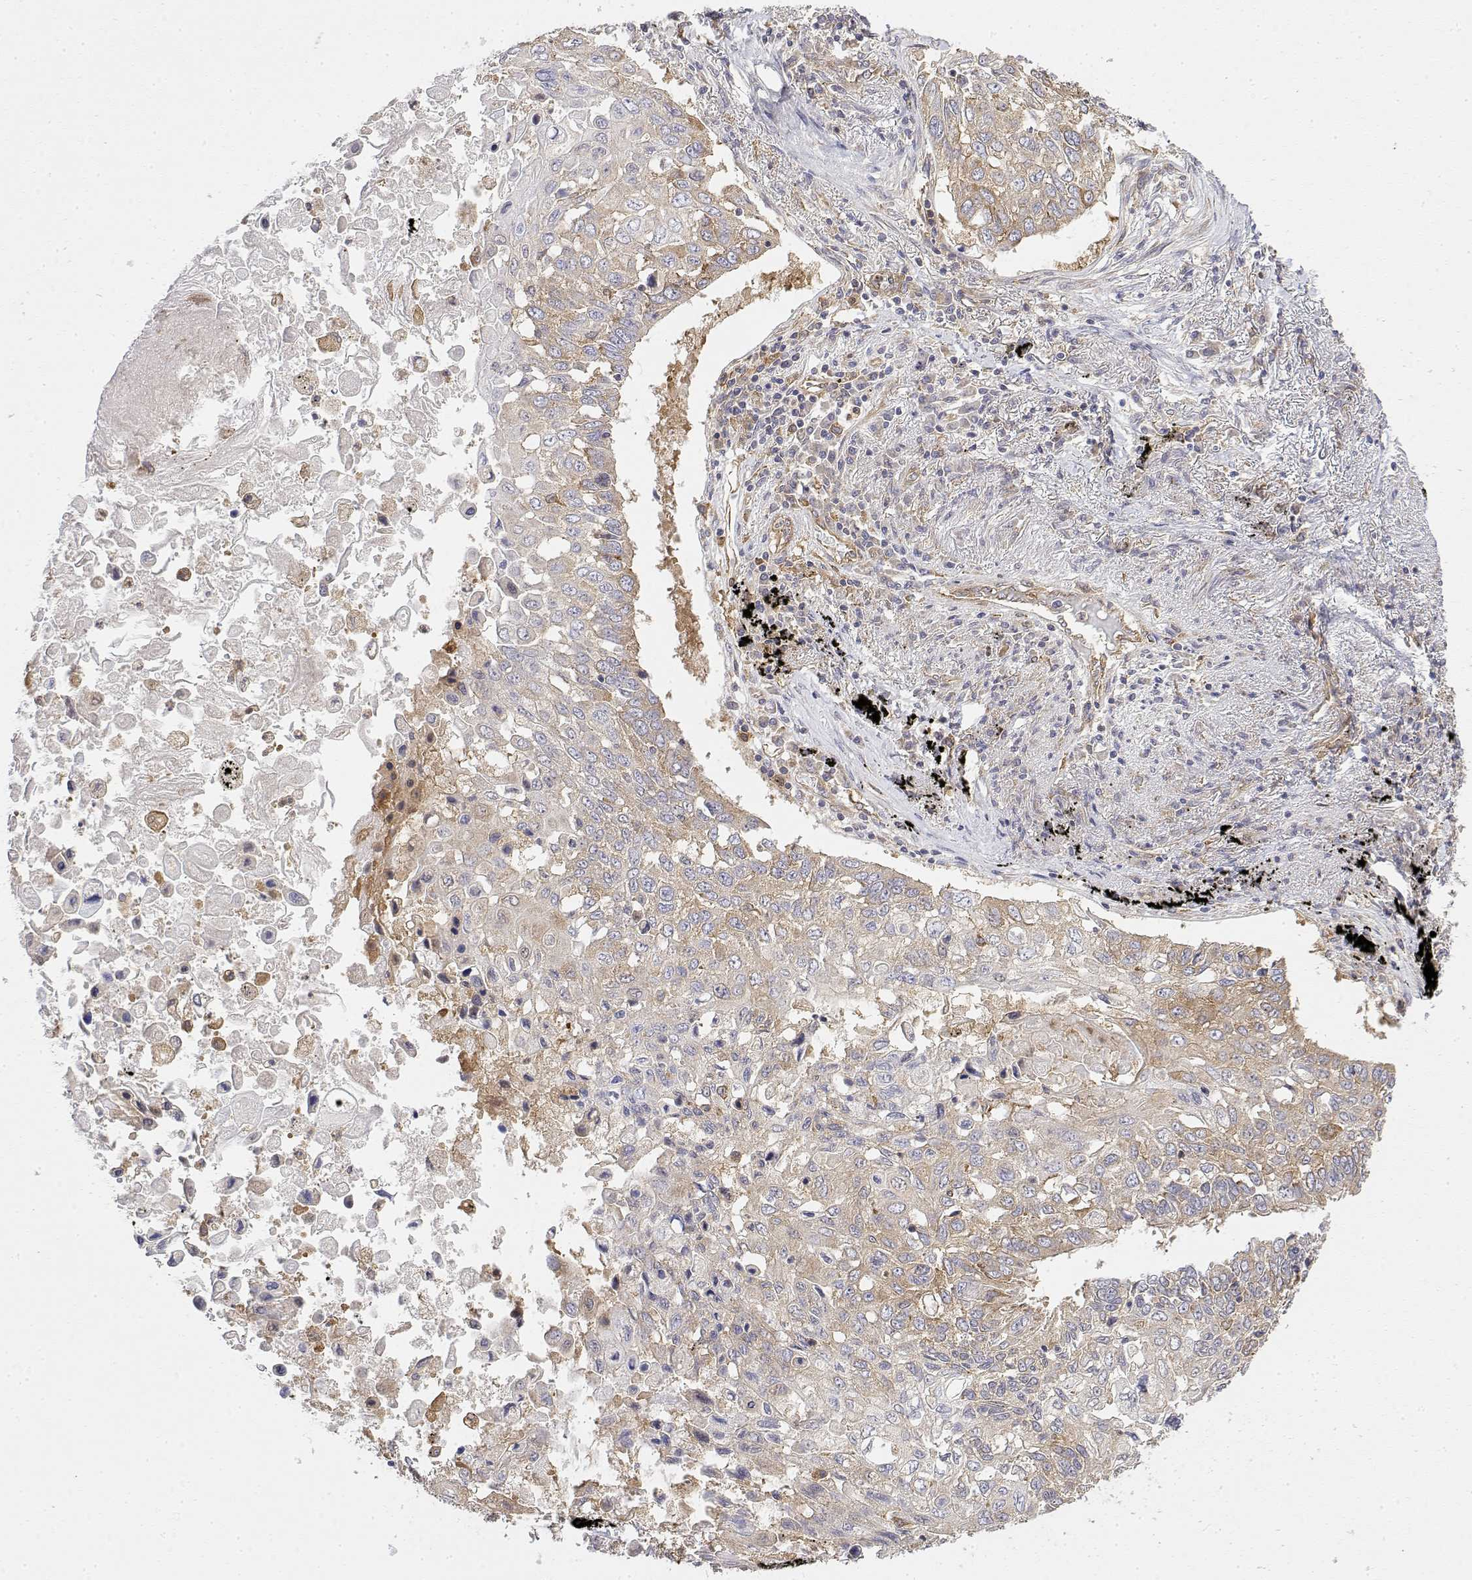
{"staining": {"intensity": "weak", "quantity": "25%-75%", "location": "cytoplasmic/membranous"}, "tissue": "lung cancer", "cell_type": "Tumor cells", "image_type": "cancer", "snomed": [{"axis": "morphology", "description": "Squamous cell carcinoma, NOS"}, {"axis": "topography", "description": "Lung"}], "caption": "Immunohistochemistry image of human lung cancer stained for a protein (brown), which demonstrates low levels of weak cytoplasmic/membranous expression in about 25%-75% of tumor cells.", "gene": "PACSIN2", "patient": {"sex": "male", "age": 75}}